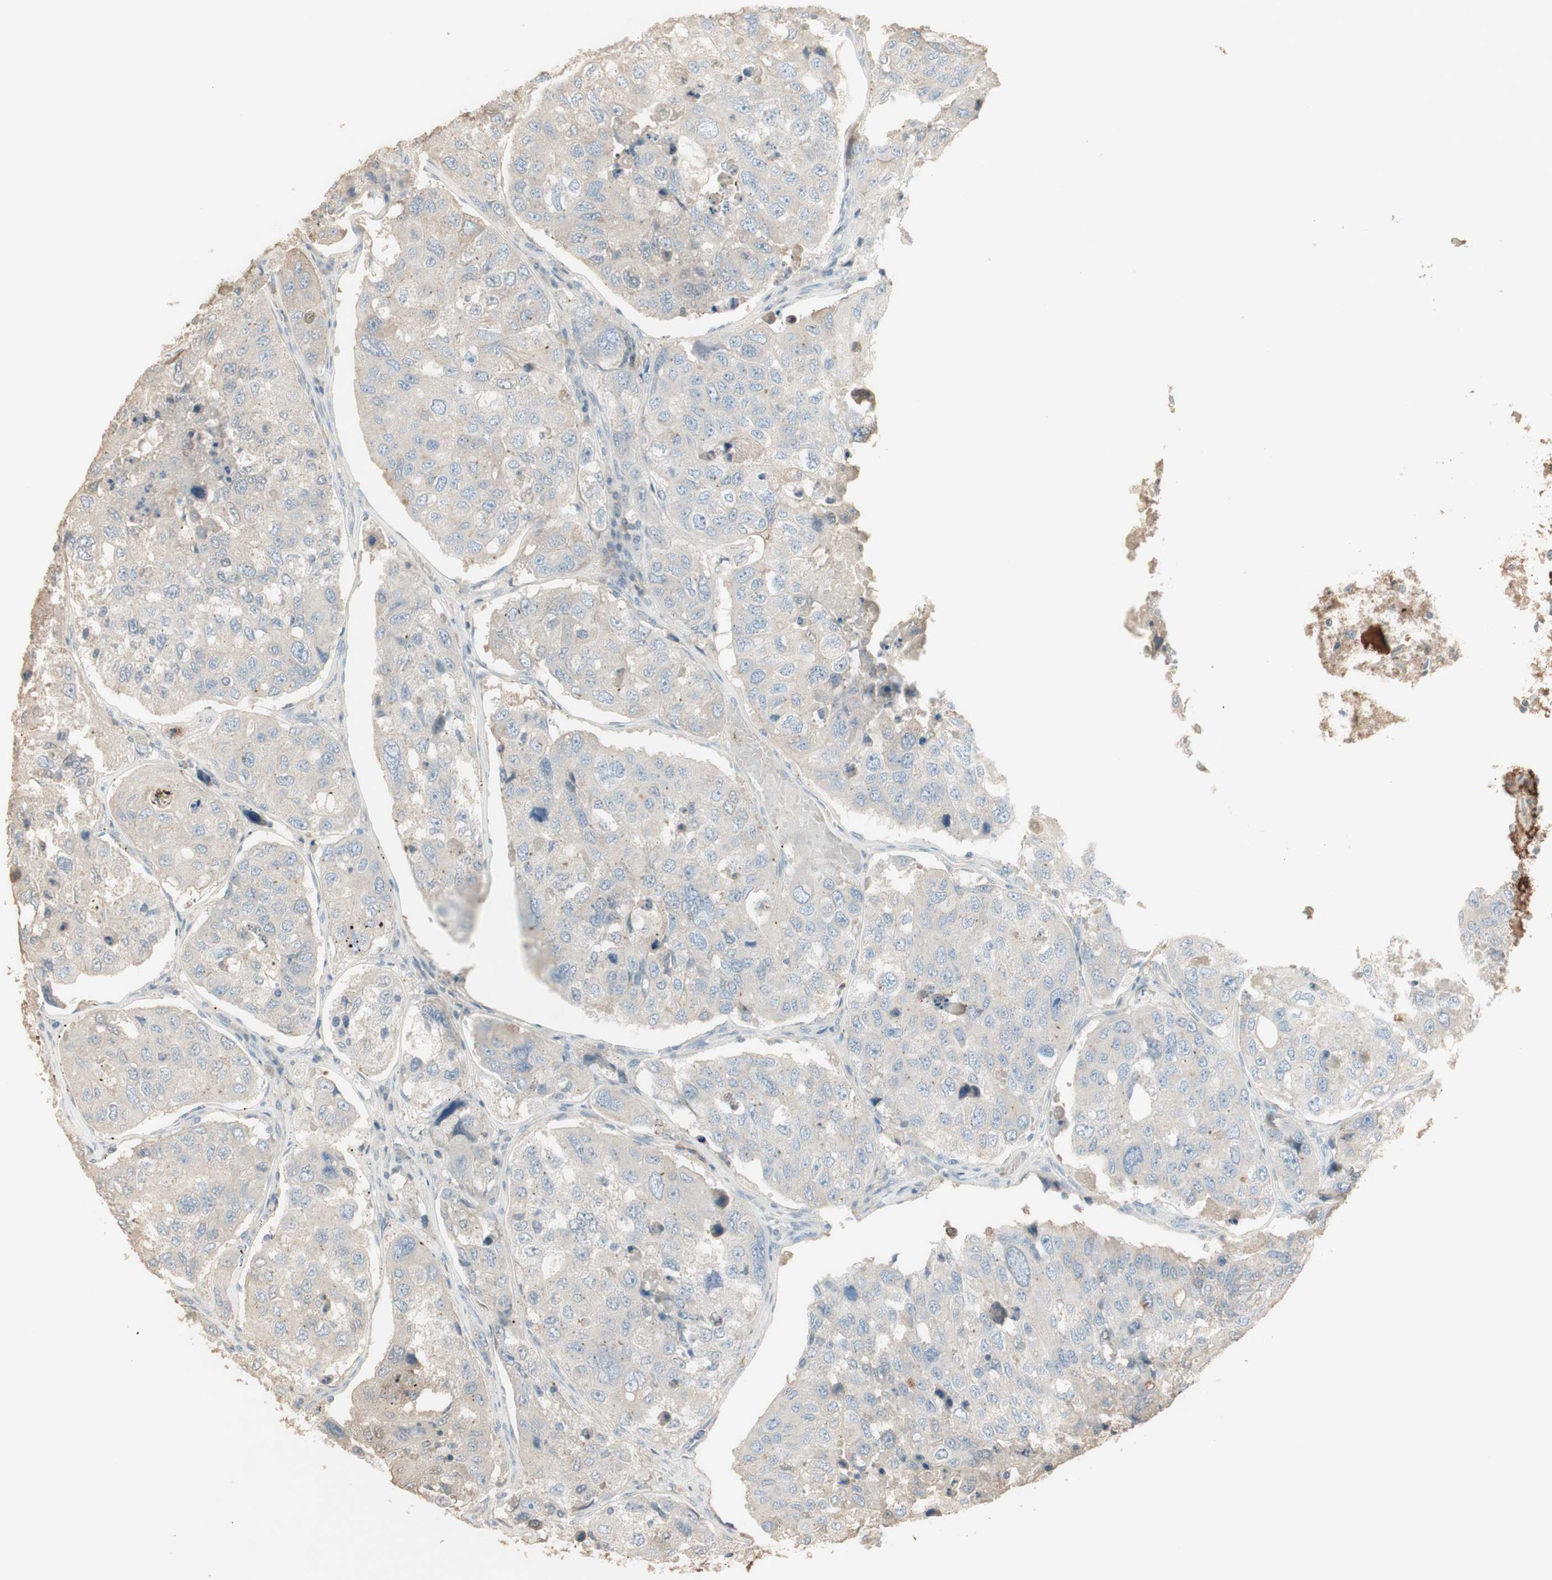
{"staining": {"intensity": "negative", "quantity": "none", "location": "none"}, "tissue": "urothelial cancer", "cell_type": "Tumor cells", "image_type": "cancer", "snomed": [{"axis": "morphology", "description": "Urothelial carcinoma, High grade"}, {"axis": "topography", "description": "Lymph node"}, {"axis": "topography", "description": "Urinary bladder"}], "caption": "An image of urothelial carcinoma (high-grade) stained for a protein demonstrates no brown staining in tumor cells.", "gene": "IFNG", "patient": {"sex": "male", "age": 51}}